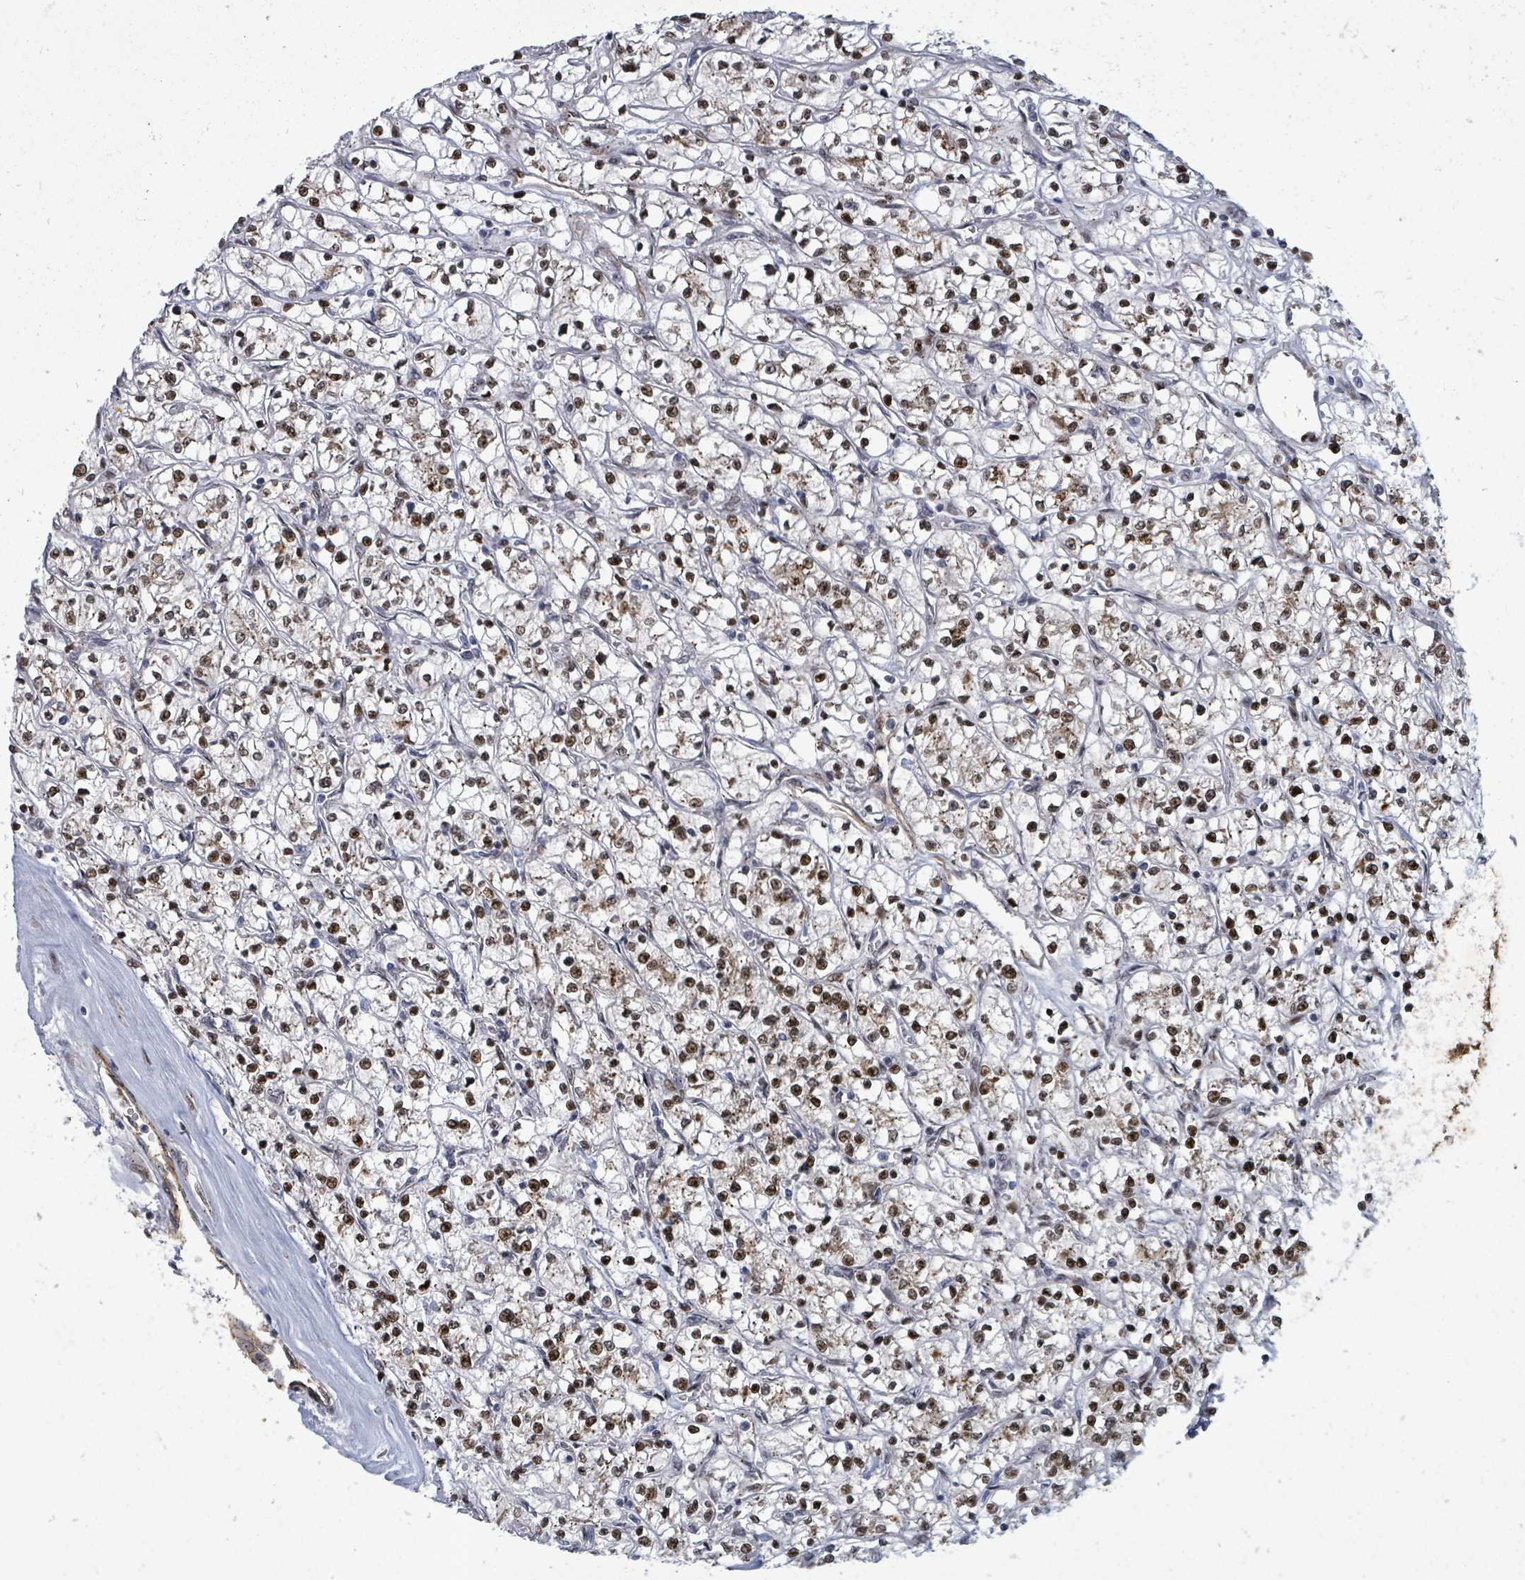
{"staining": {"intensity": "moderate", "quantity": "25%-75%", "location": "cytoplasmic/membranous,nuclear"}, "tissue": "renal cancer", "cell_type": "Tumor cells", "image_type": "cancer", "snomed": [{"axis": "morphology", "description": "Adenocarcinoma, NOS"}, {"axis": "topography", "description": "Kidney"}], "caption": "A brown stain highlights moderate cytoplasmic/membranous and nuclear expression of a protein in renal cancer tumor cells.", "gene": "TUSC1", "patient": {"sex": "female", "age": 64}}